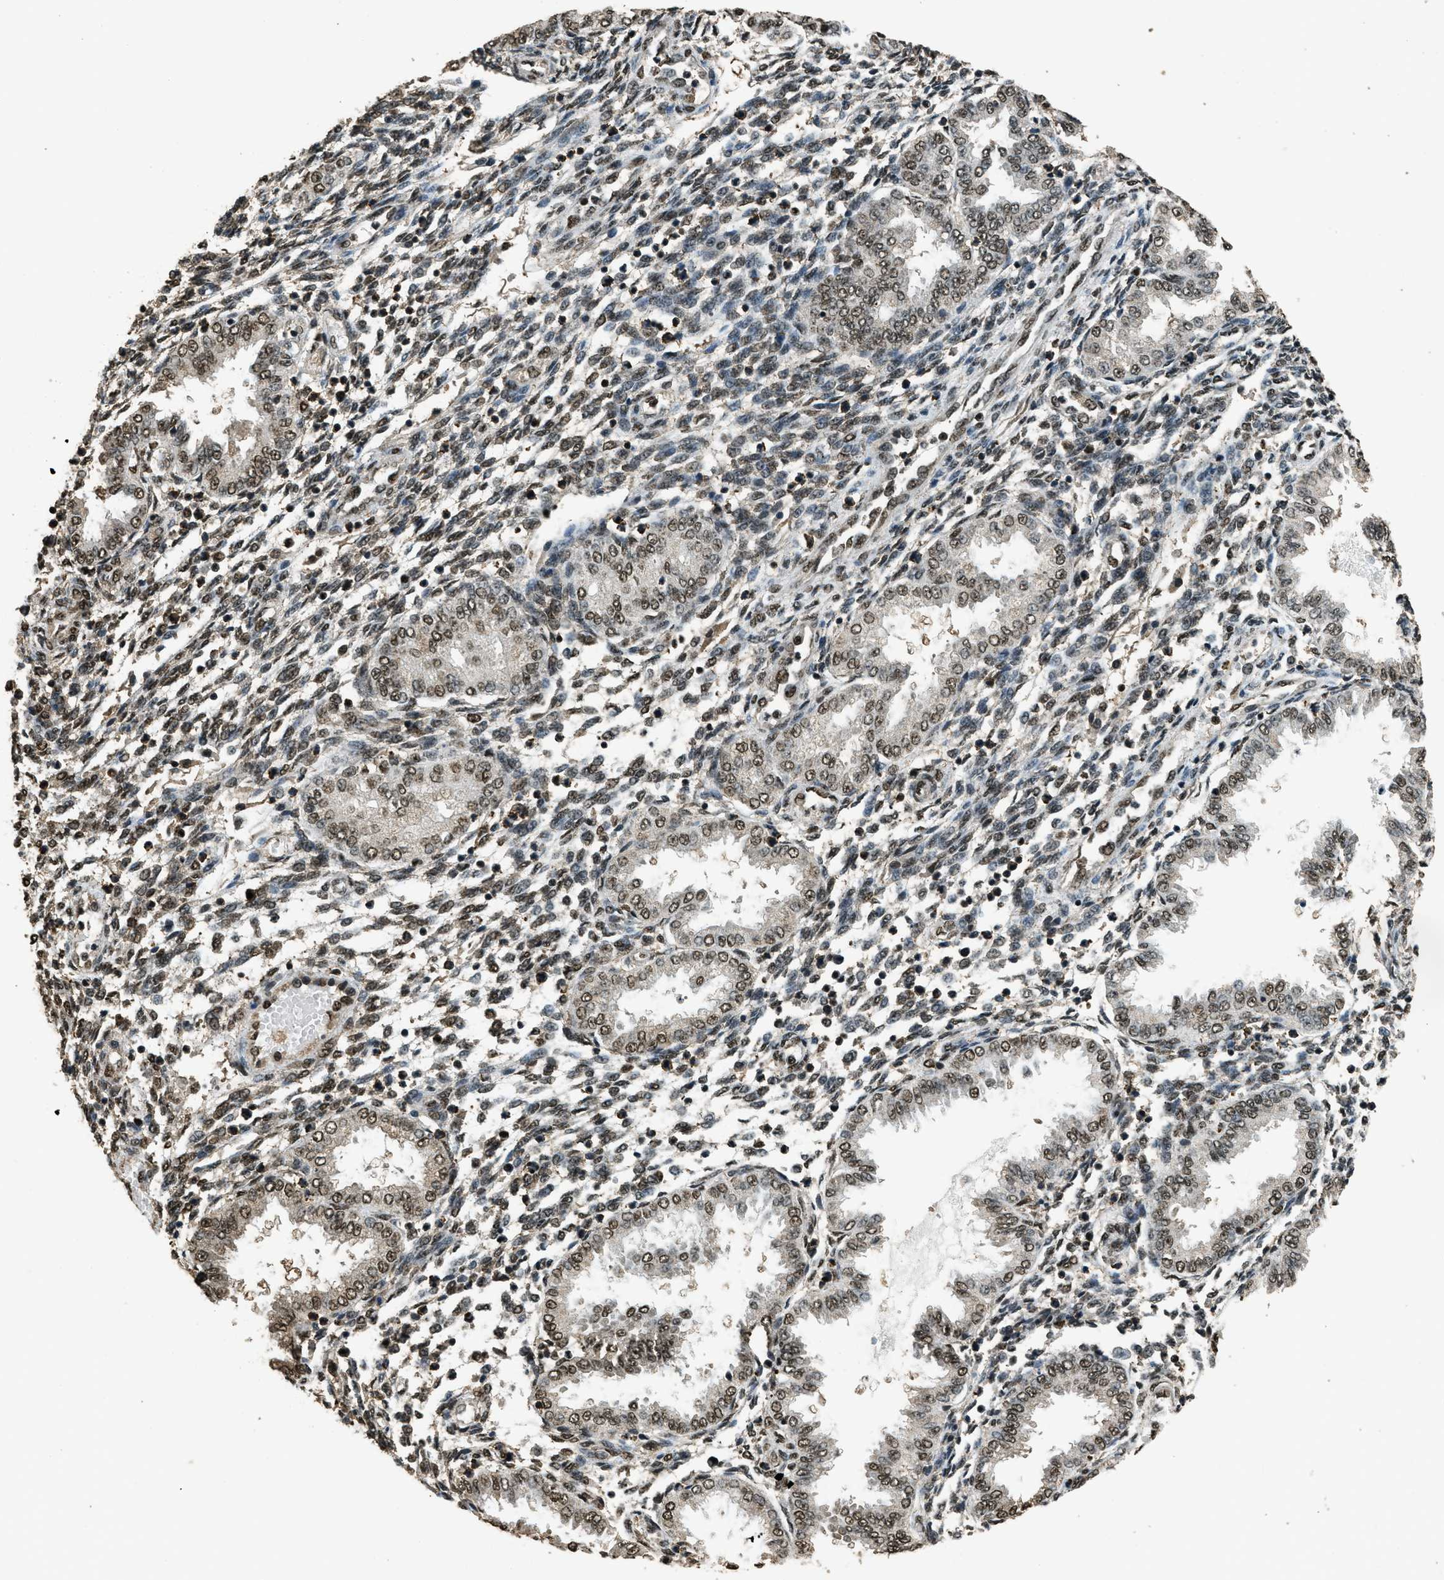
{"staining": {"intensity": "moderate", "quantity": ">75%", "location": "nuclear"}, "tissue": "endometrium", "cell_type": "Cells in endometrial stroma", "image_type": "normal", "snomed": [{"axis": "morphology", "description": "Normal tissue, NOS"}, {"axis": "topography", "description": "Endometrium"}], "caption": "Moderate nuclear positivity is appreciated in approximately >75% of cells in endometrial stroma in unremarkable endometrium. The staining was performed using DAB, with brown indicating positive protein expression. Nuclei are stained blue with hematoxylin.", "gene": "MYB", "patient": {"sex": "female", "age": 33}}